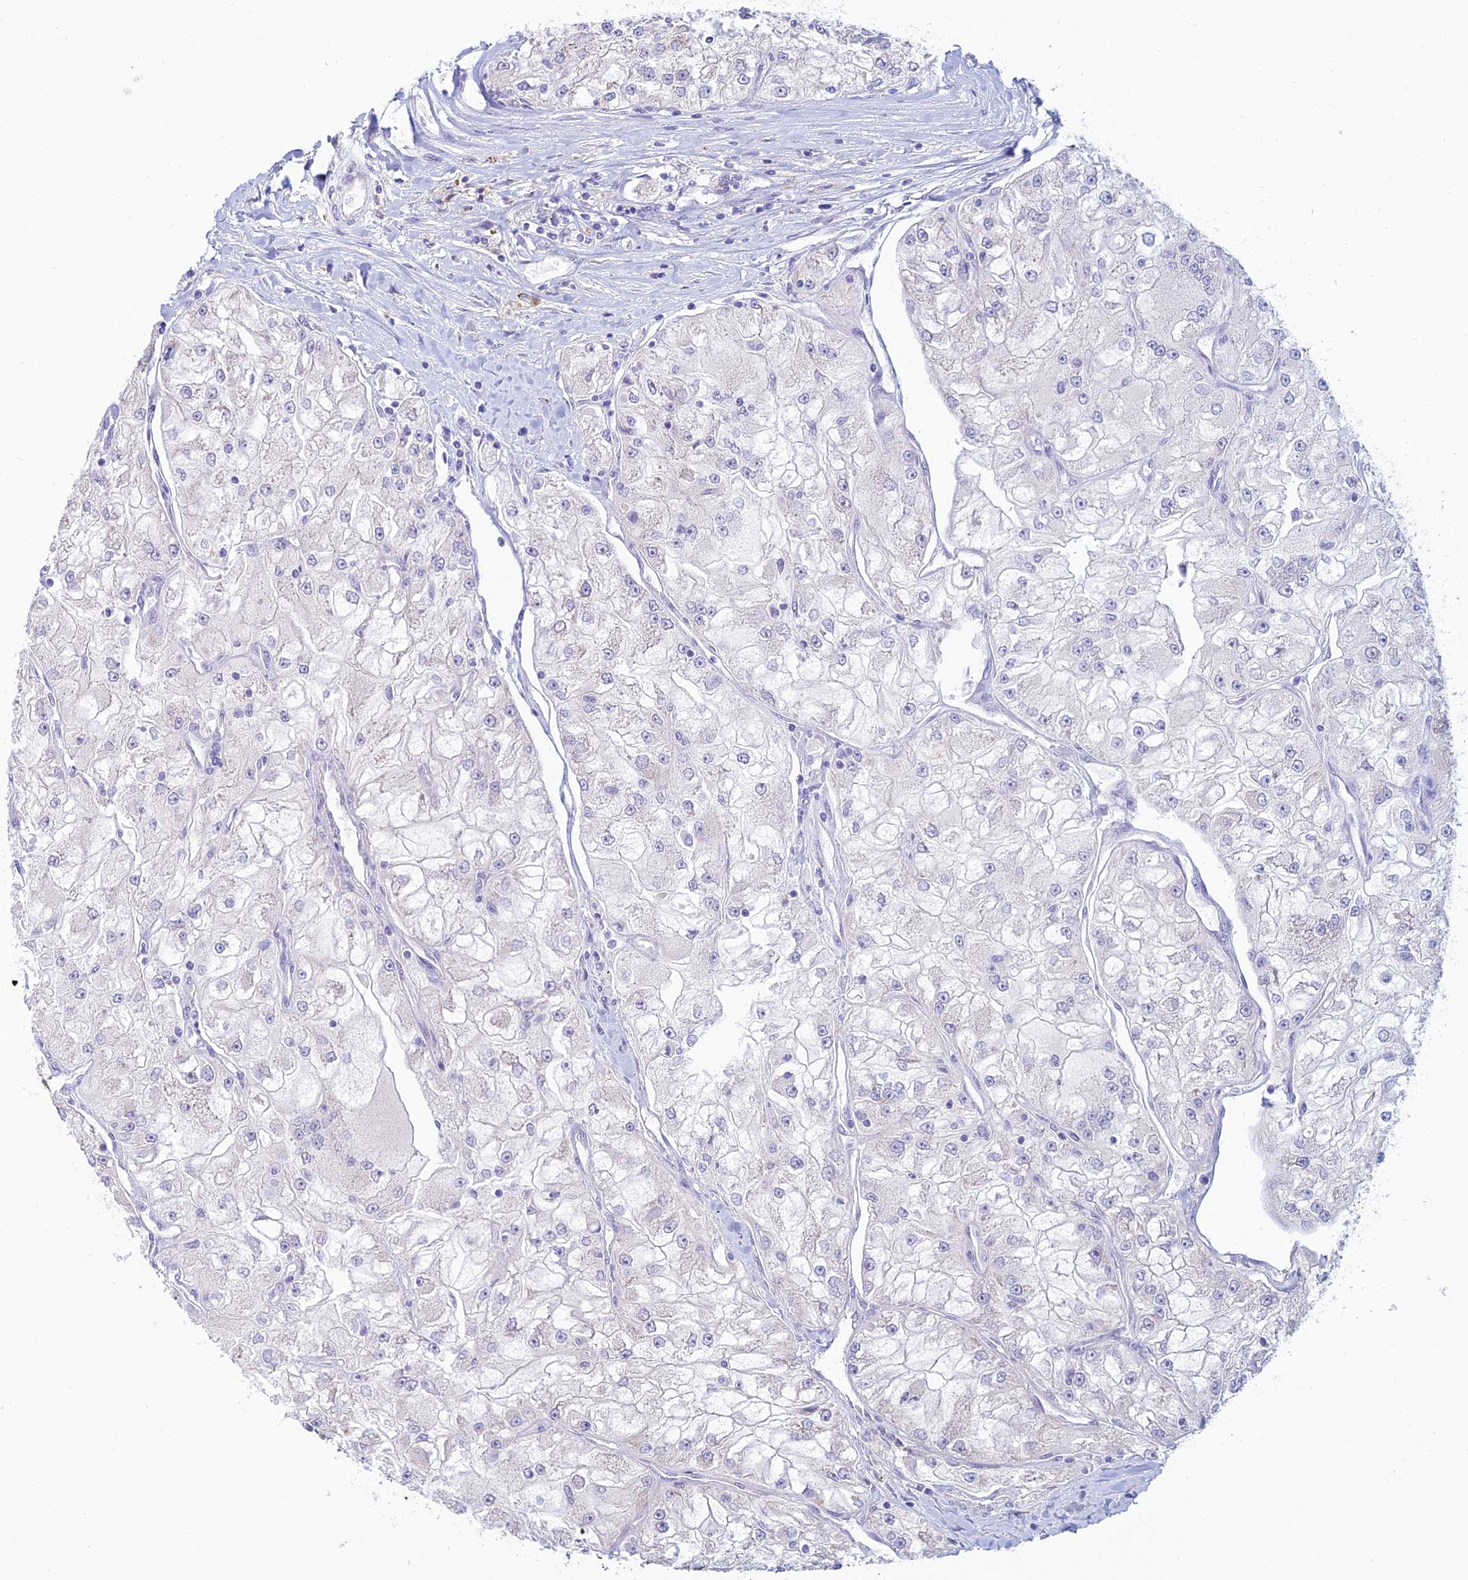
{"staining": {"intensity": "negative", "quantity": "none", "location": "none"}, "tissue": "renal cancer", "cell_type": "Tumor cells", "image_type": "cancer", "snomed": [{"axis": "morphology", "description": "Adenocarcinoma, NOS"}, {"axis": "topography", "description": "Kidney"}], "caption": "The image demonstrates no staining of tumor cells in renal cancer (adenocarcinoma). (DAB (3,3'-diaminobenzidine) immunohistochemistry (IHC) visualized using brightfield microscopy, high magnification).", "gene": "SKIC8", "patient": {"sex": "female", "age": 72}}